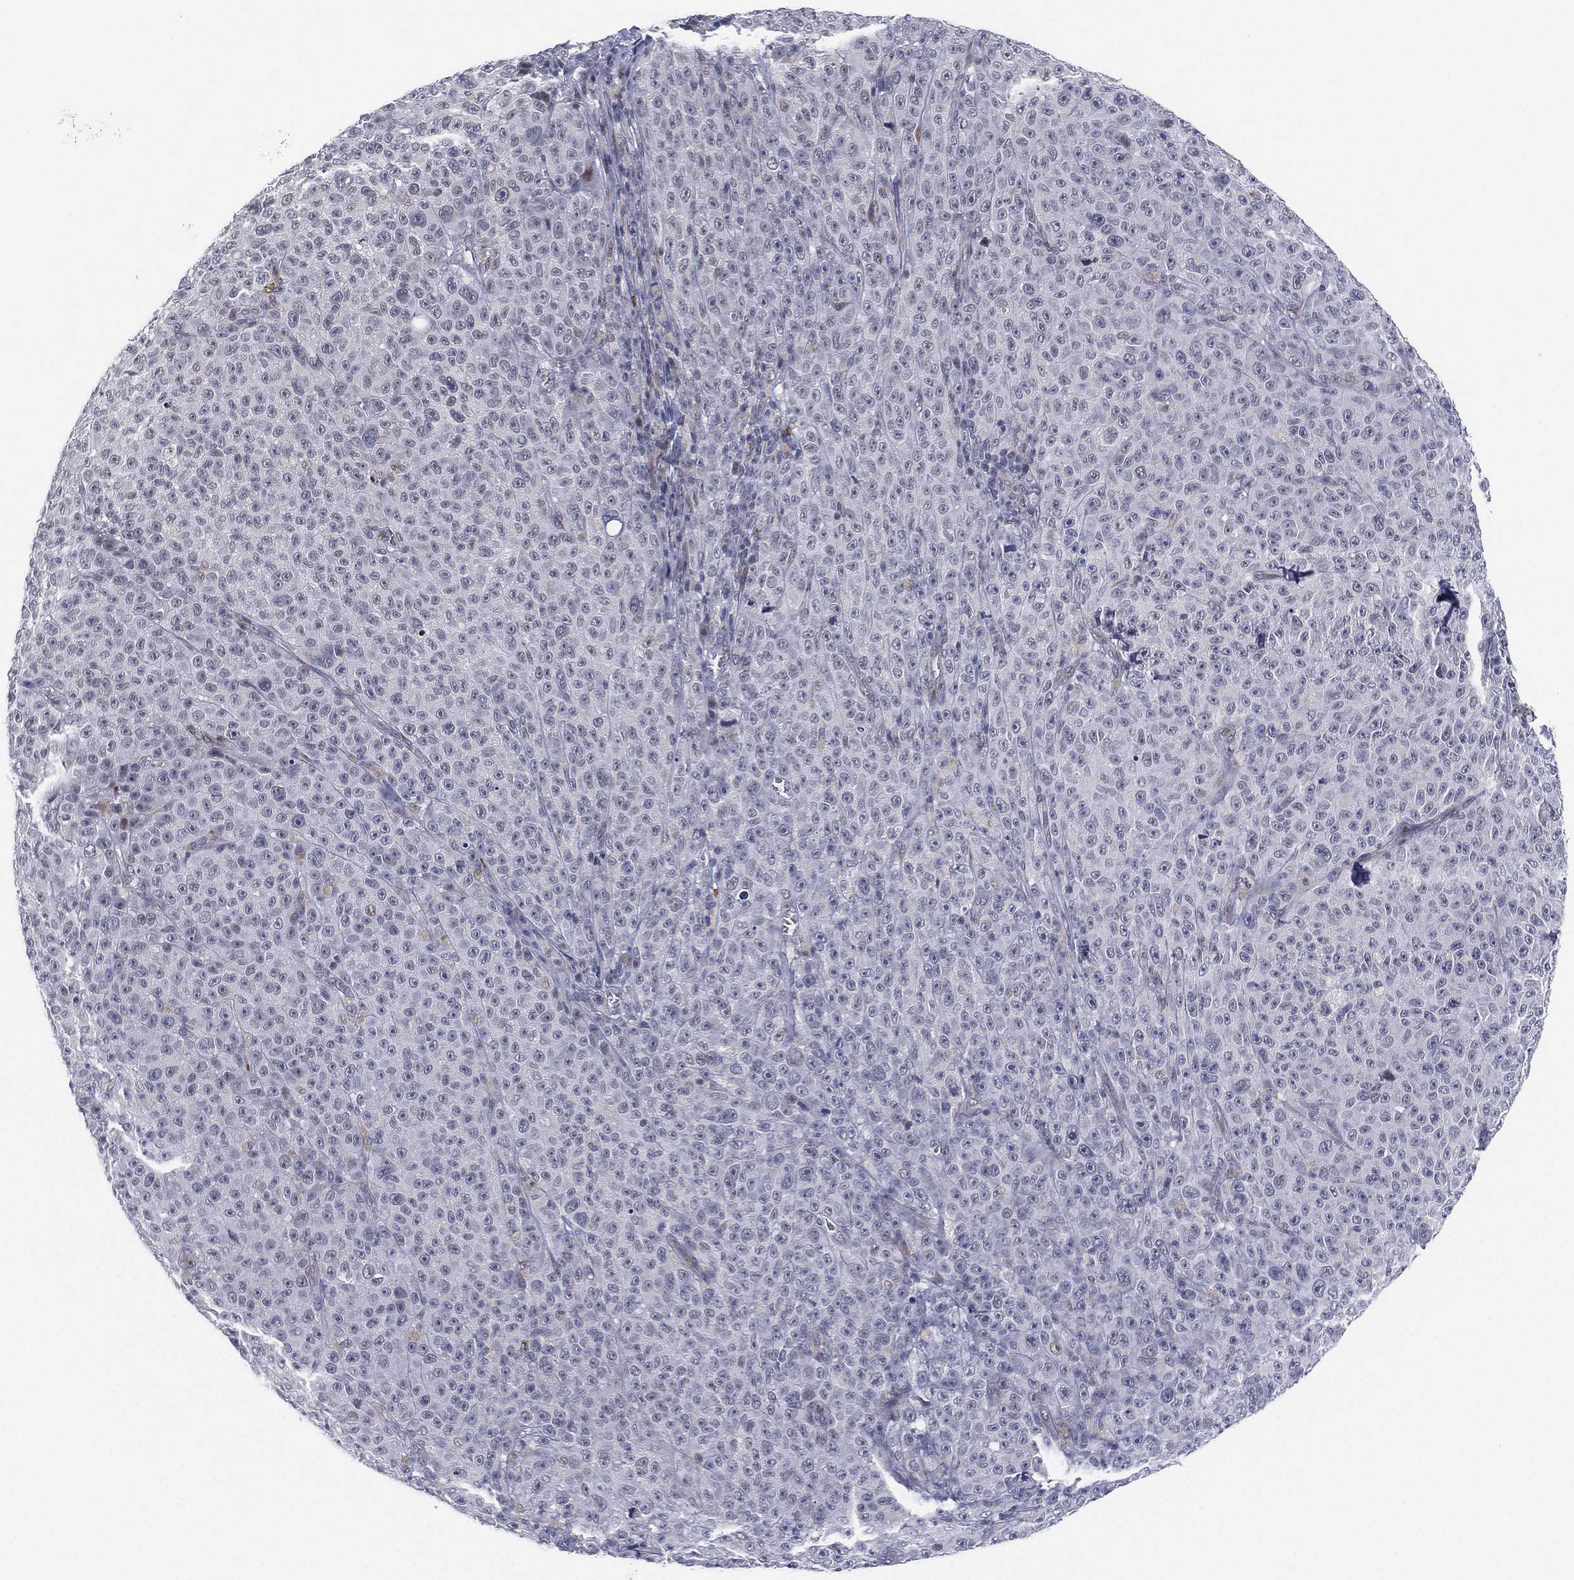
{"staining": {"intensity": "negative", "quantity": "none", "location": "none"}, "tissue": "melanoma", "cell_type": "Tumor cells", "image_type": "cancer", "snomed": [{"axis": "morphology", "description": "Malignant melanoma, NOS"}, {"axis": "topography", "description": "Skin"}], "caption": "Photomicrograph shows no significant protein positivity in tumor cells of malignant melanoma.", "gene": "CD177", "patient": {"sex": "female", "age": 82}}